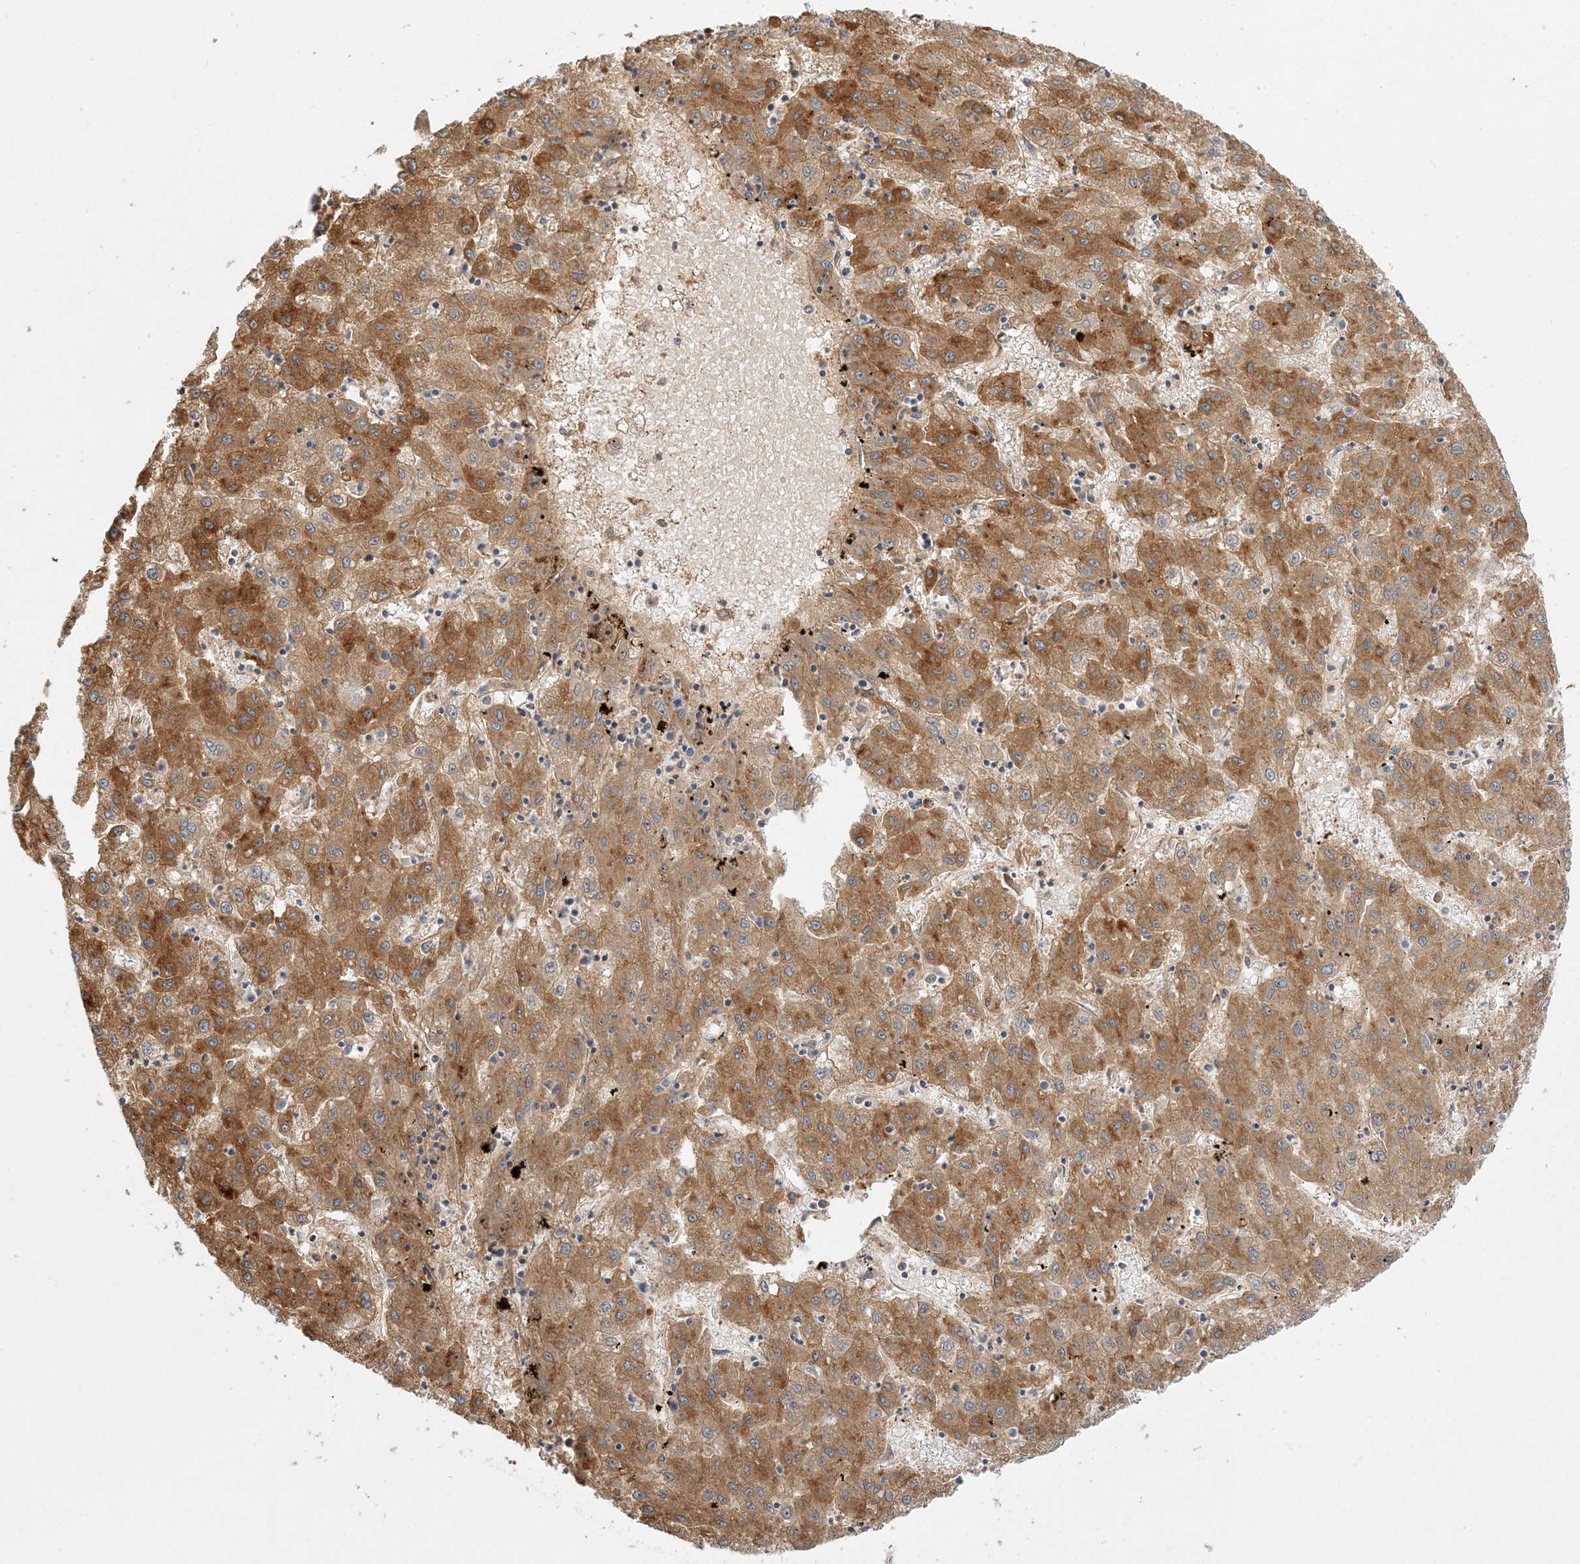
{"staining": {"intensity": "moderate", "quantity": ">75%", "location": "cytoplasmic/membranous,nuclear"}, "tissue": "liver cancer", "cell_type": "Tumor cells", "image_type": "cancer", "snomed": [{"axis": "morphology", "description": "Carcinoma, Hepatocellular, NOS"}, {"axis": "topography", "description": "Liver"}], "caption": "Protein staining of hepatocellular carcinoma (liver) tissue reveals moderate cytoplasmic/membranous and nuclear positivity in approximately >75% of tumor cells.", "gene": "AP1AR", "patient": {"sex": "male", "age": 72}}